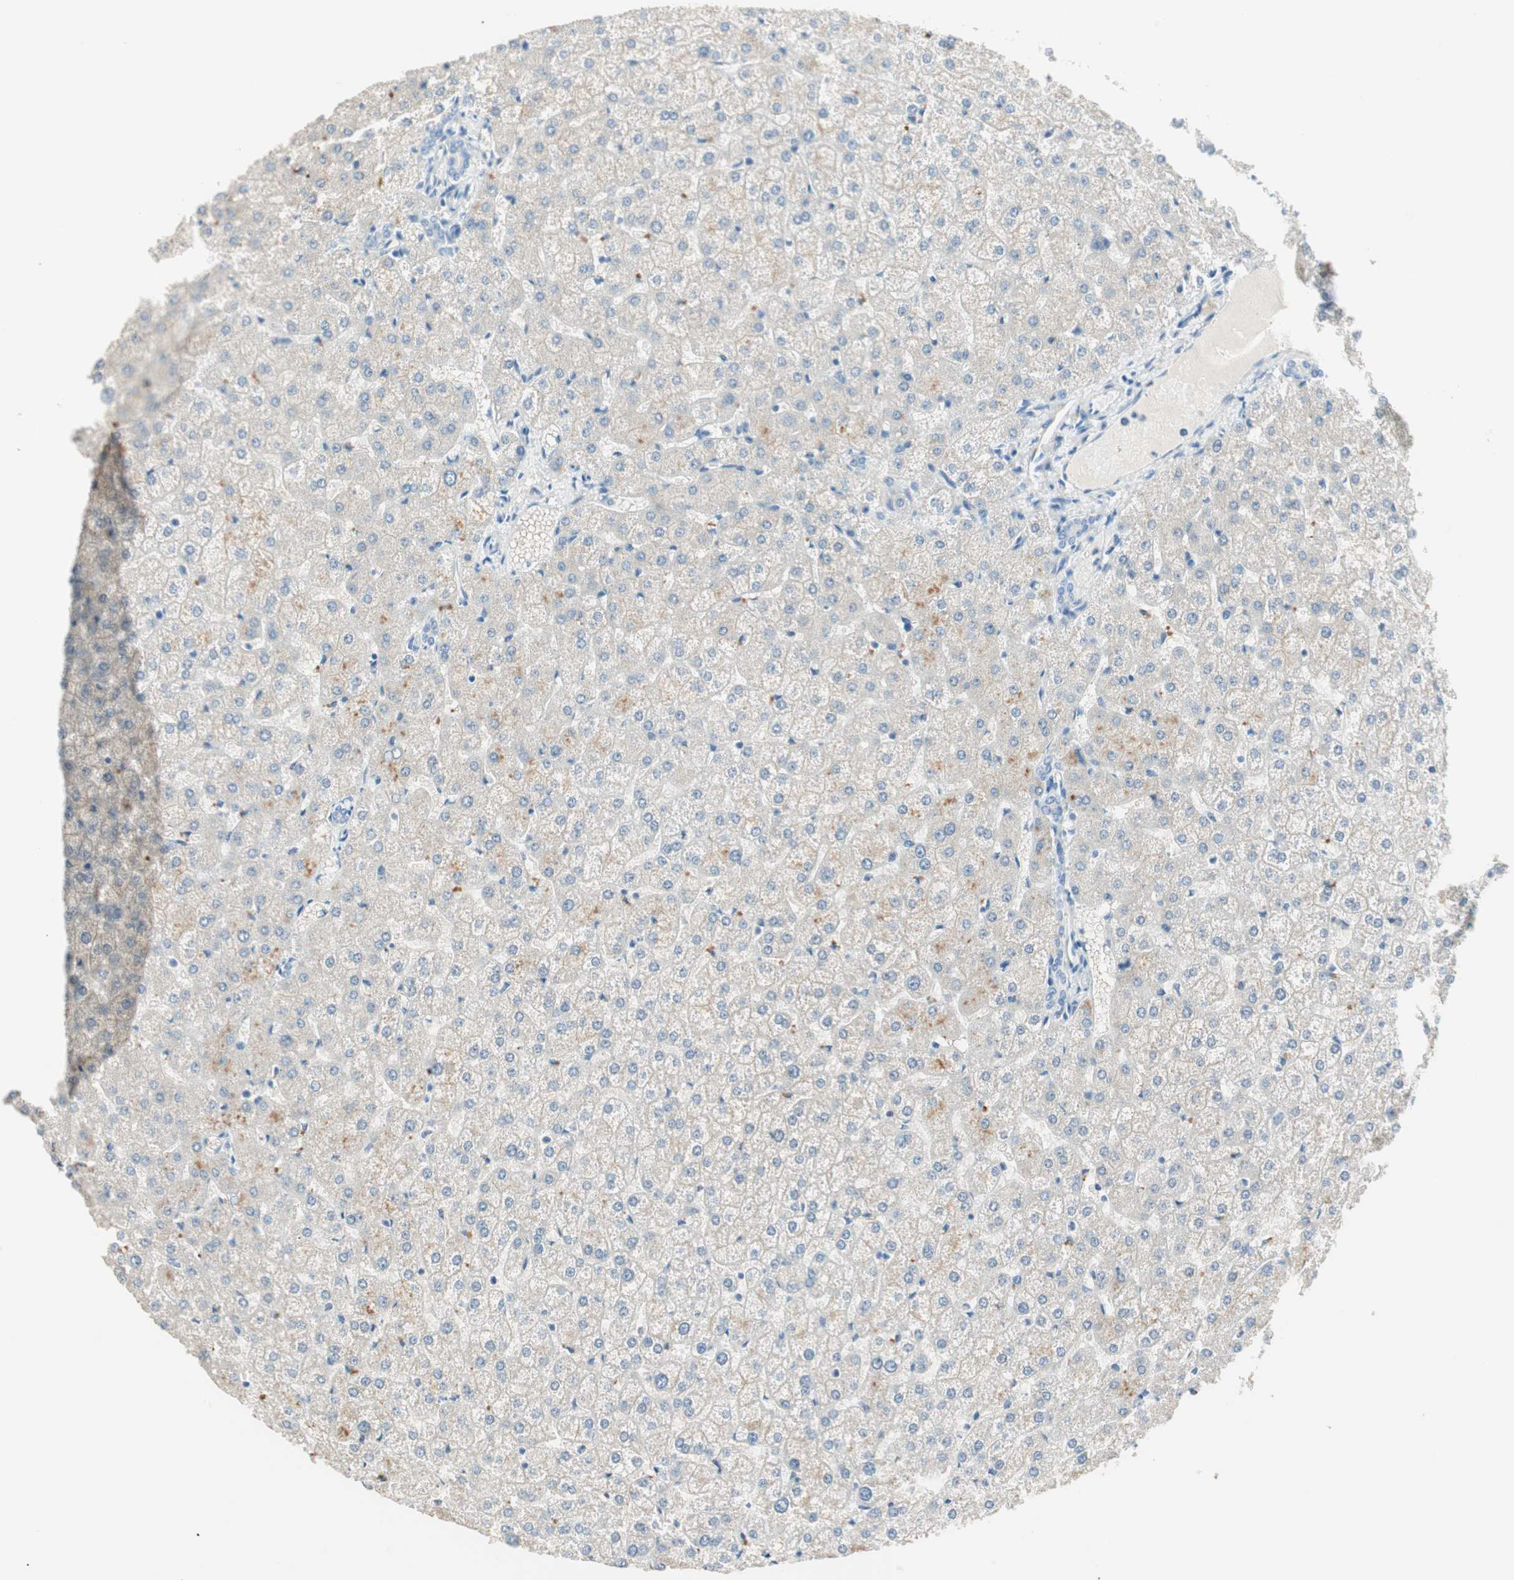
{"staining": {"intensity": "negative", "quantity": "none", "location": "none"}, "tissue": "liver", "cell_type": "Cholangiocytes", "image_type": "normal", "snomed": [{"axis": "morphology", "description": "Normal tissue, NOS"}, {"axis": "topography", "description": "Liver"}], "caption": "Cholangiocytes are negative for brown protein staining in normal liver. Brightfield microscopy of IHC stained with DAB (3,3'-diaminobenzidine) (brown) and hematoxylin (blue), captured at high magnification.", "gene": "HPGD", "patient": {"sex": "female", "age": 32}}